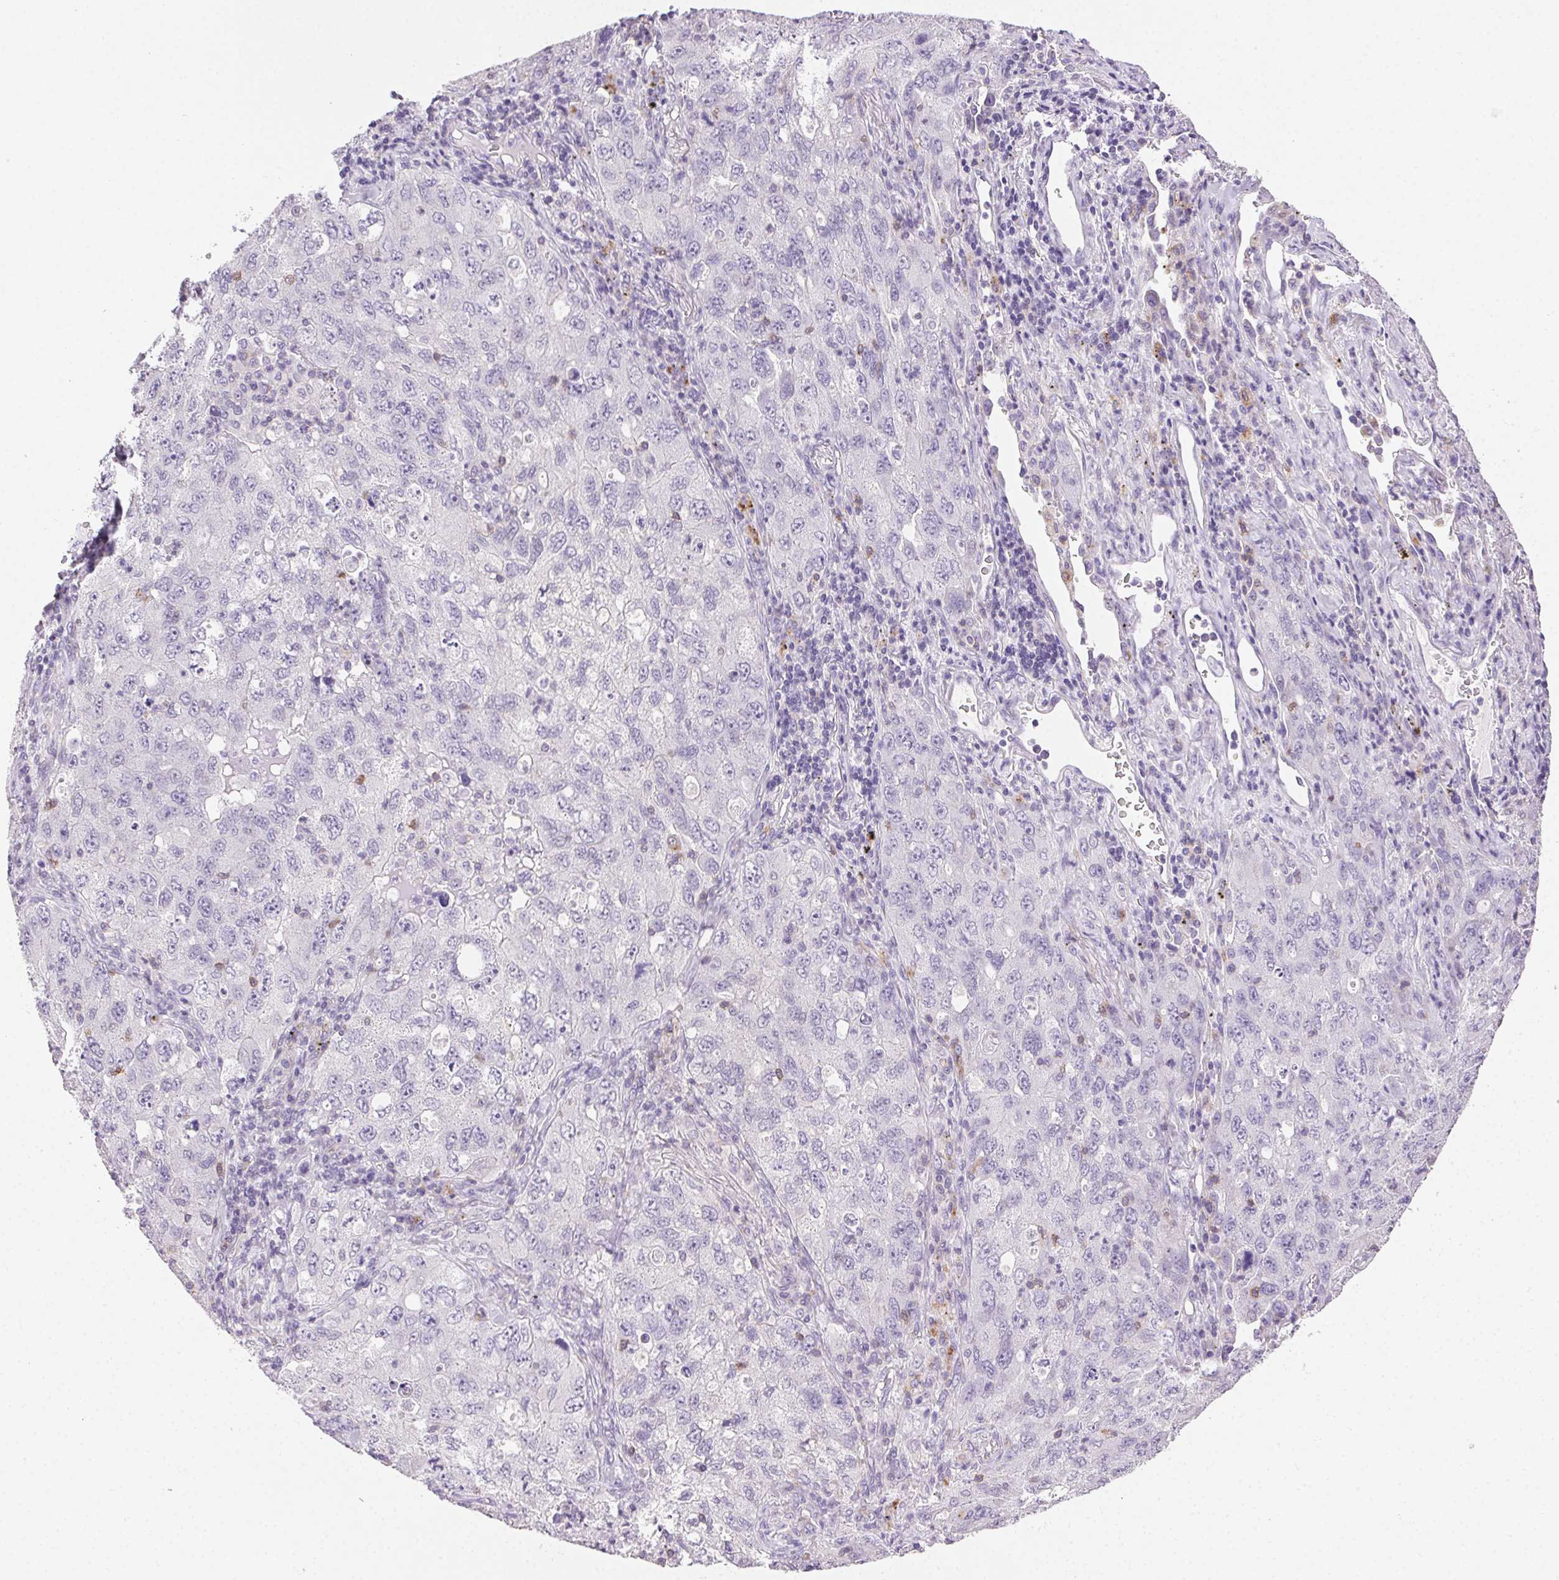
{"staining": {"intensity": "negative", "quantity": "none", "location": "none"}, "tissue": "lung cancer", "cell_type": "Tumor cells", "image_type": "cancer", "snomed": [{"axis": "morphology", "description": "Adenocarcinoma, NOS"}, {"axis": "topography", "description": "Lung"}], "caption": "Immunohistochemistry image of adenocarcinoma (lung) stained for a protein (brown), which displays no expression in tumor cells.", "gene": "AKAP5", "patient": {"sex": "female", "age": 57}}